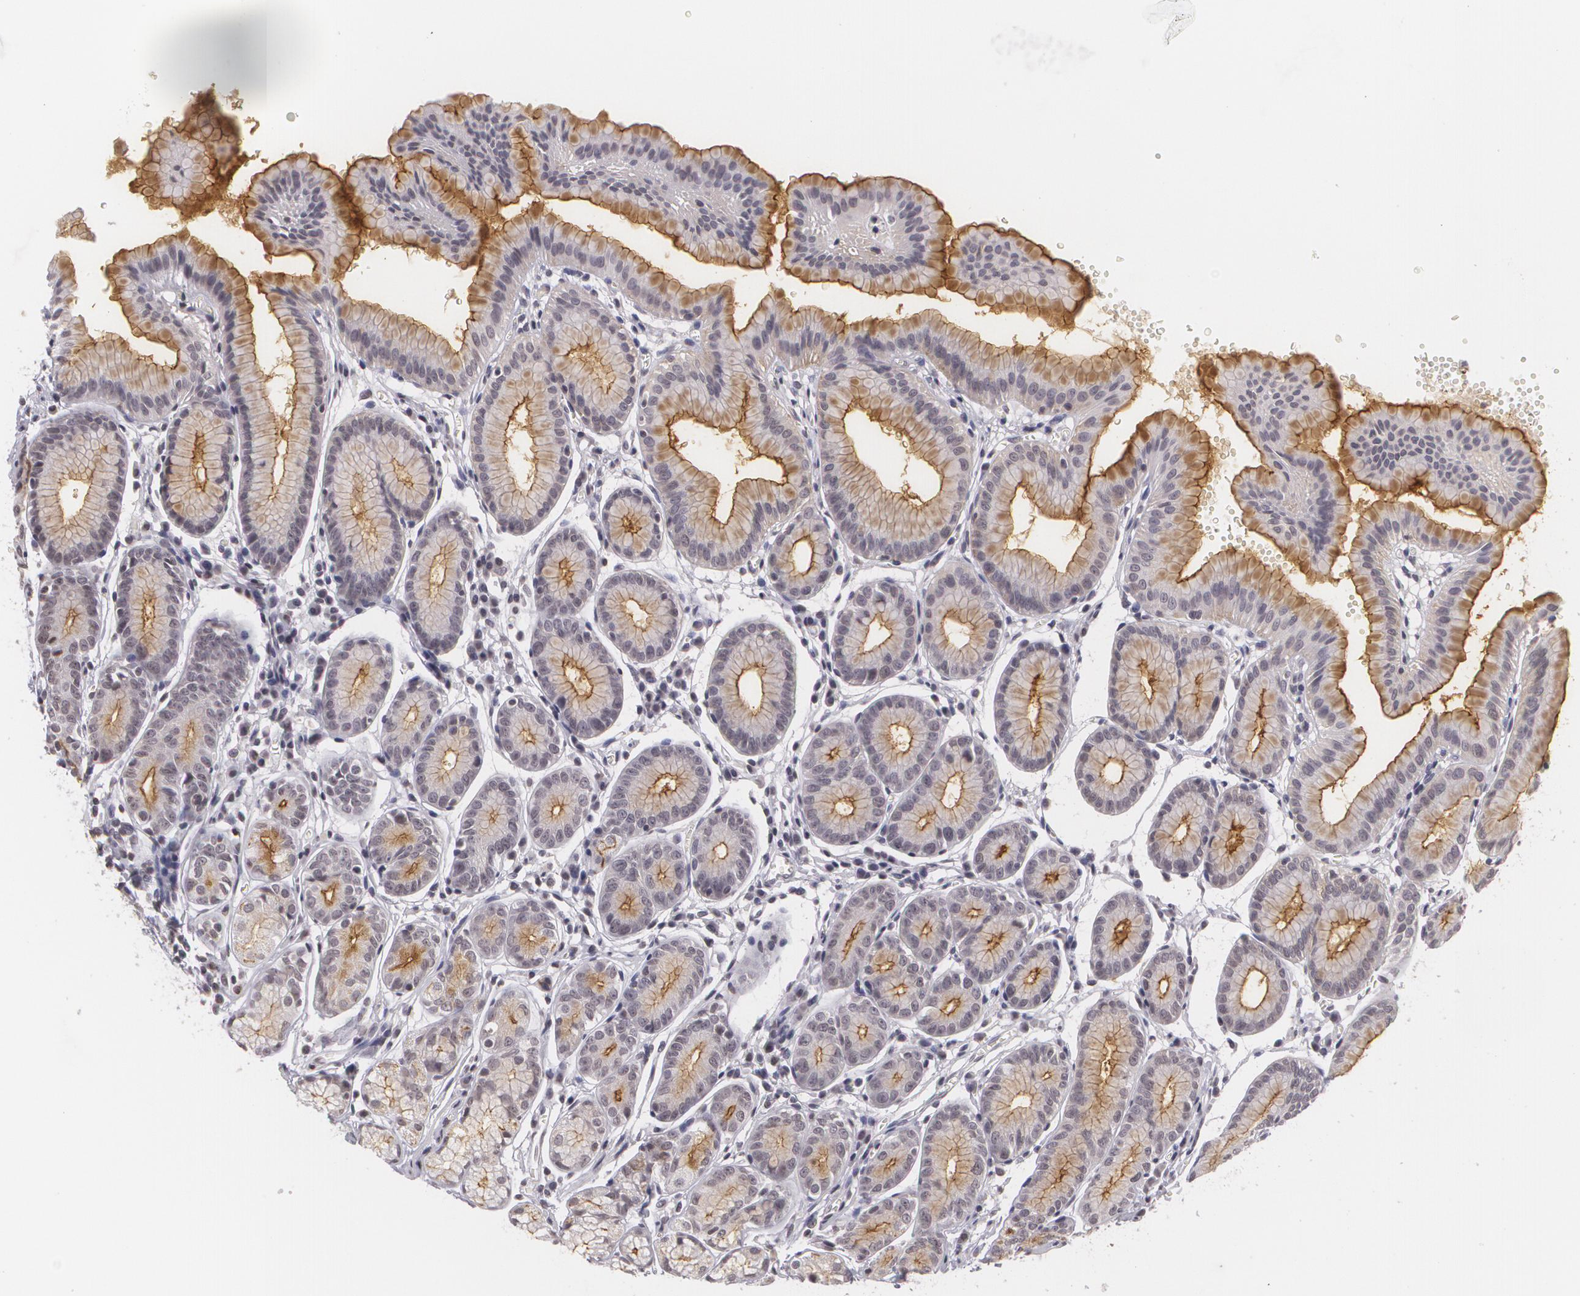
{"staining": {"intensity": "strong", "quantity": ">75%", "location": "cytoplasmic/membranous"}, "tissue": "stomach", "cell_type": "Glandular cells", "image_type": "normal", "snomed": [{"axis": "morphology", "description": "Normal tissue, NOS"}, {"axis": "topography", "description": "Stomach"}], "caption": "Immunohistochemistry (IHC) (DAB (3,3'-diaminobenzidine)) staining of benign stomach displays strong cytoplasmic/membranous protein positivity in approximately >75% of glandular cells.", "gene": "MUC1", "patient": {"sex": "male", "age": 42}}